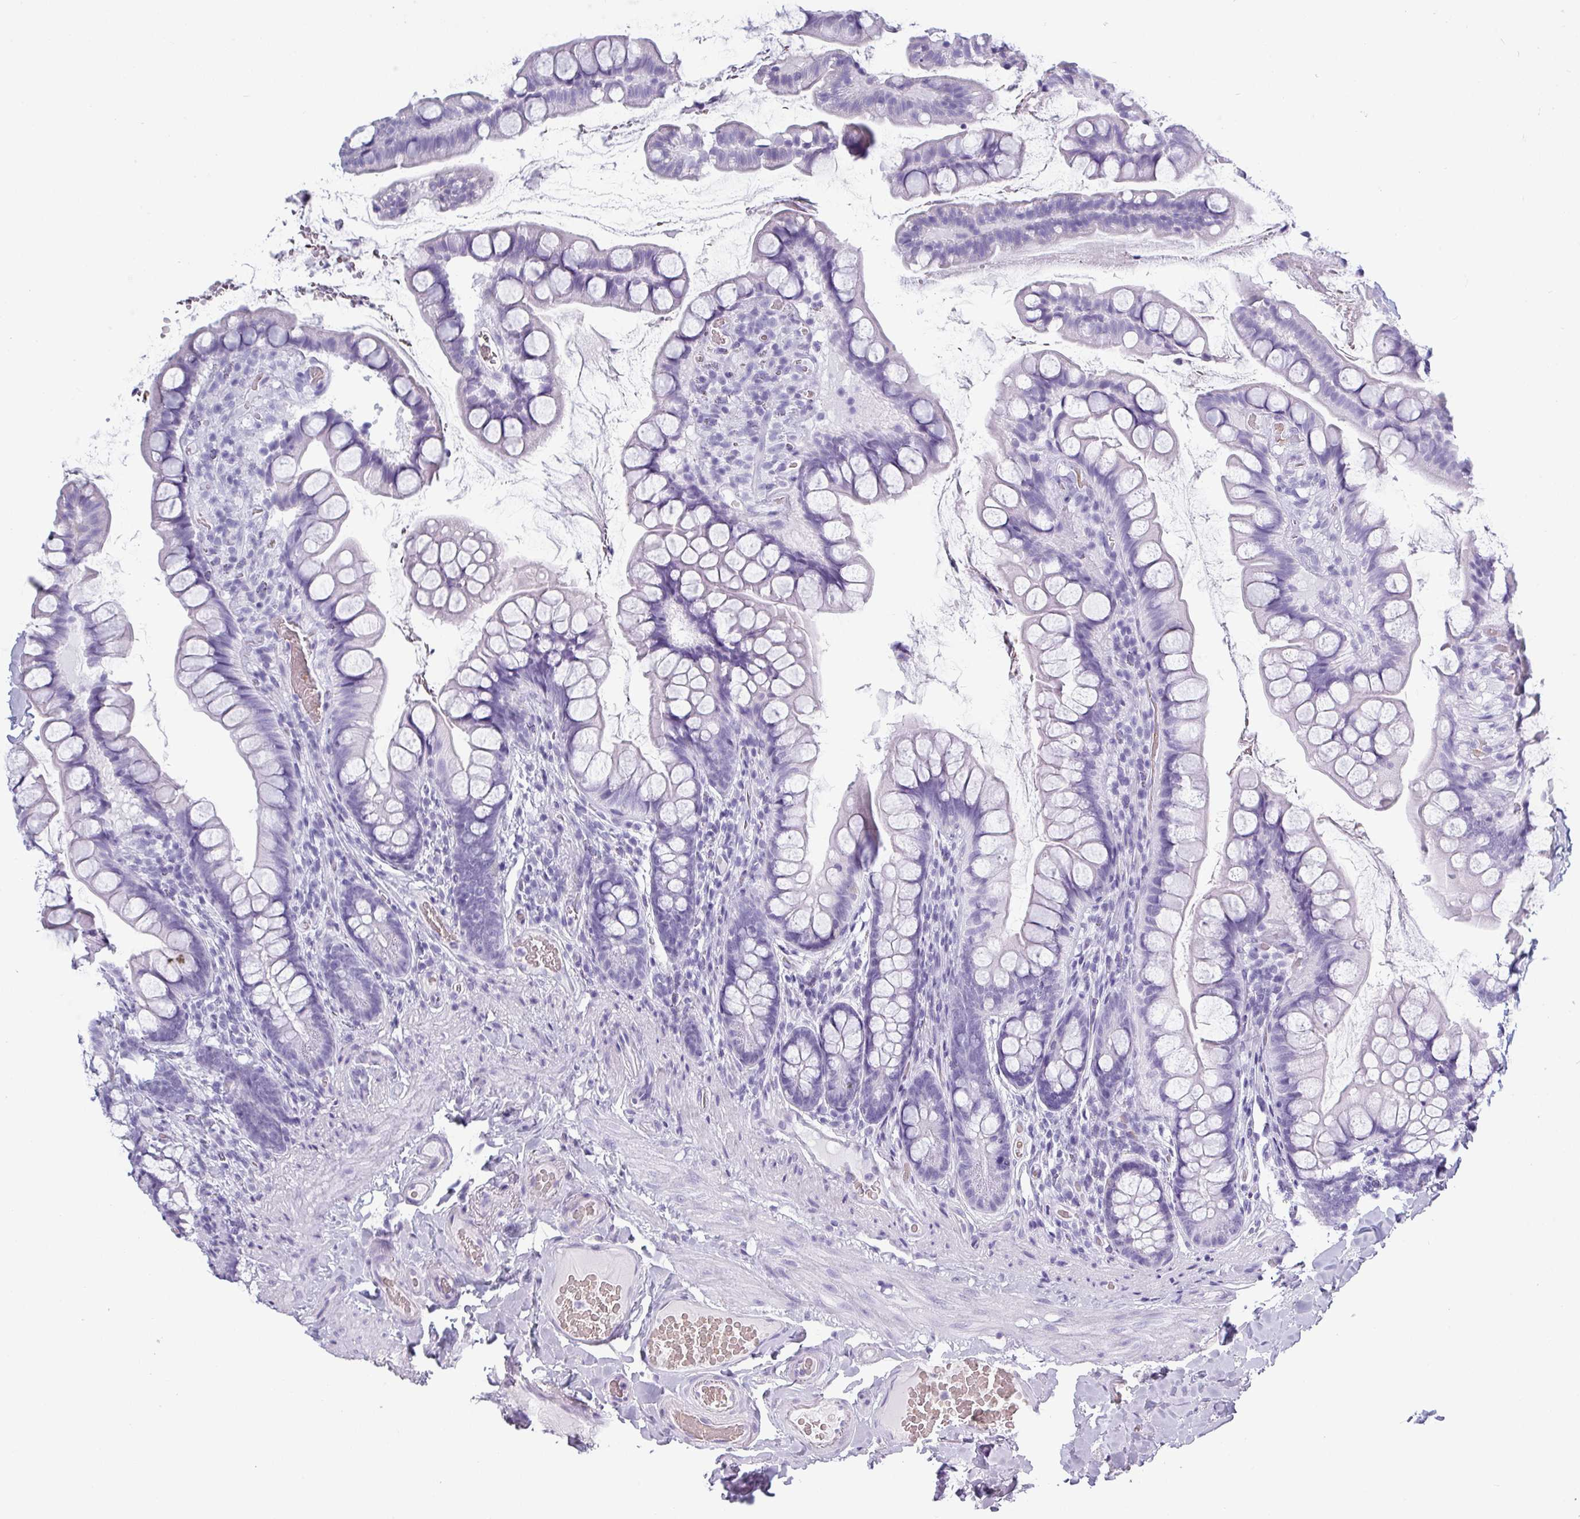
{"staining": {"intensity": "negative", "quantity": "none", "location": "none"}, "tissue": "small intestine", "cell_type": "Glandular cells", "image_type": "normal", "snomed": [{"axis": "morphology", "description": "Normal tissue, NOS"}, {"axis": "topography", "description": "Small intestine"}], "caption": "DAB immunohistochemical staining of benign human small intestine exhibits no significant expression in glandular cells.", "gene": "CRYBB2", "patient": {"sex": "male", "age": 70}}